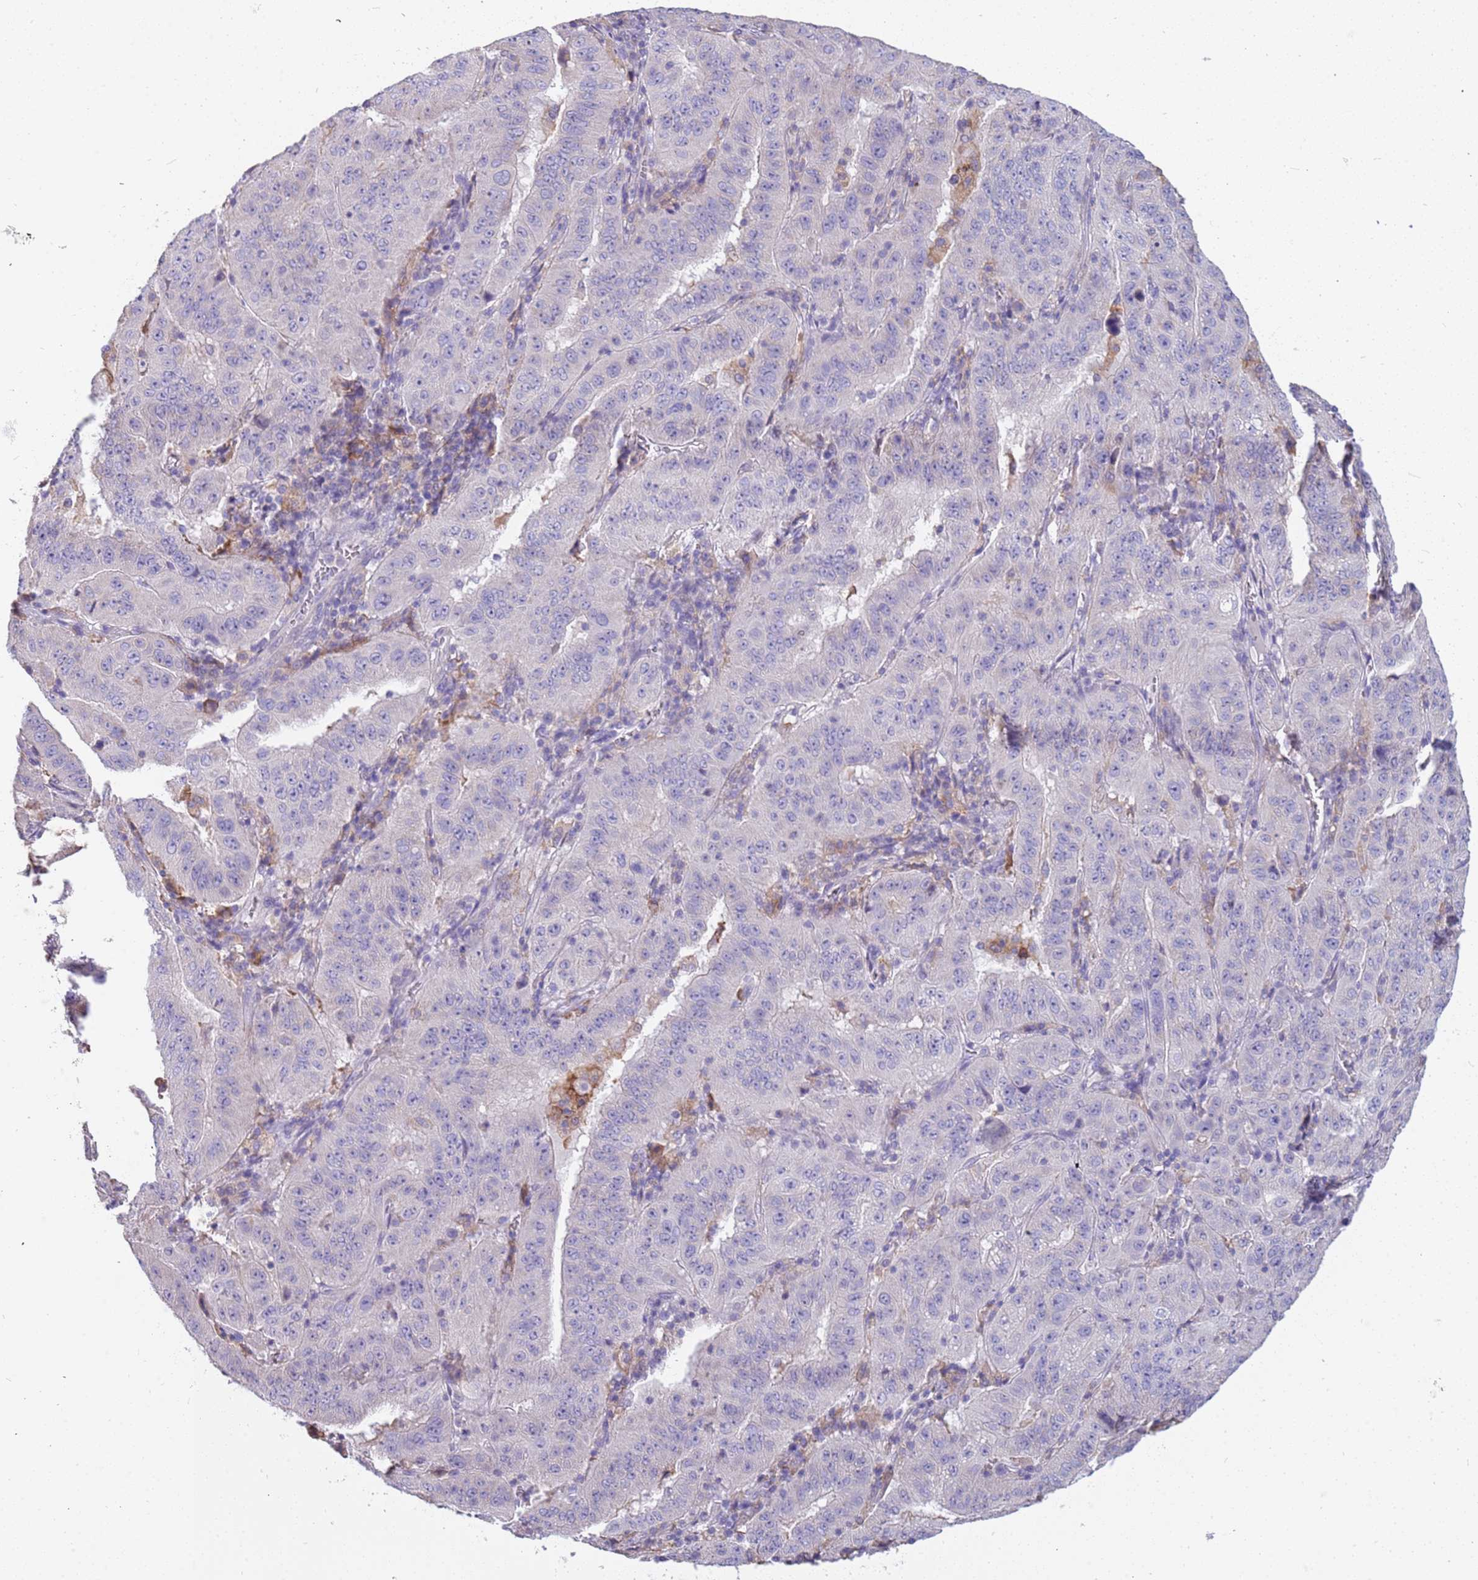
{"staining": {"intensity": "negative", "quantity": "none", "location": "none"}, "tissue": "pancreatic cancer", "cell_type": "Tumor cells", "image_type": "cancer", "snomed": [{"axis": "morphology", "description": "Adenocarcinoma, NOS"}, {"axis": "topography", "description": "Pancreas"}], "caption": "There is no significant expression in tumor cells of pancreatic cancer (adenocarcinoma). Brightfield microscopy of immunohistochemistry (IHC) stained with DAB (3,3'-diaminobenzidine) (brown) and hematoxylin (blue), captured at high magnification.", "gene": "RHCG", "patient": {"sex": "male", "age": 63}}